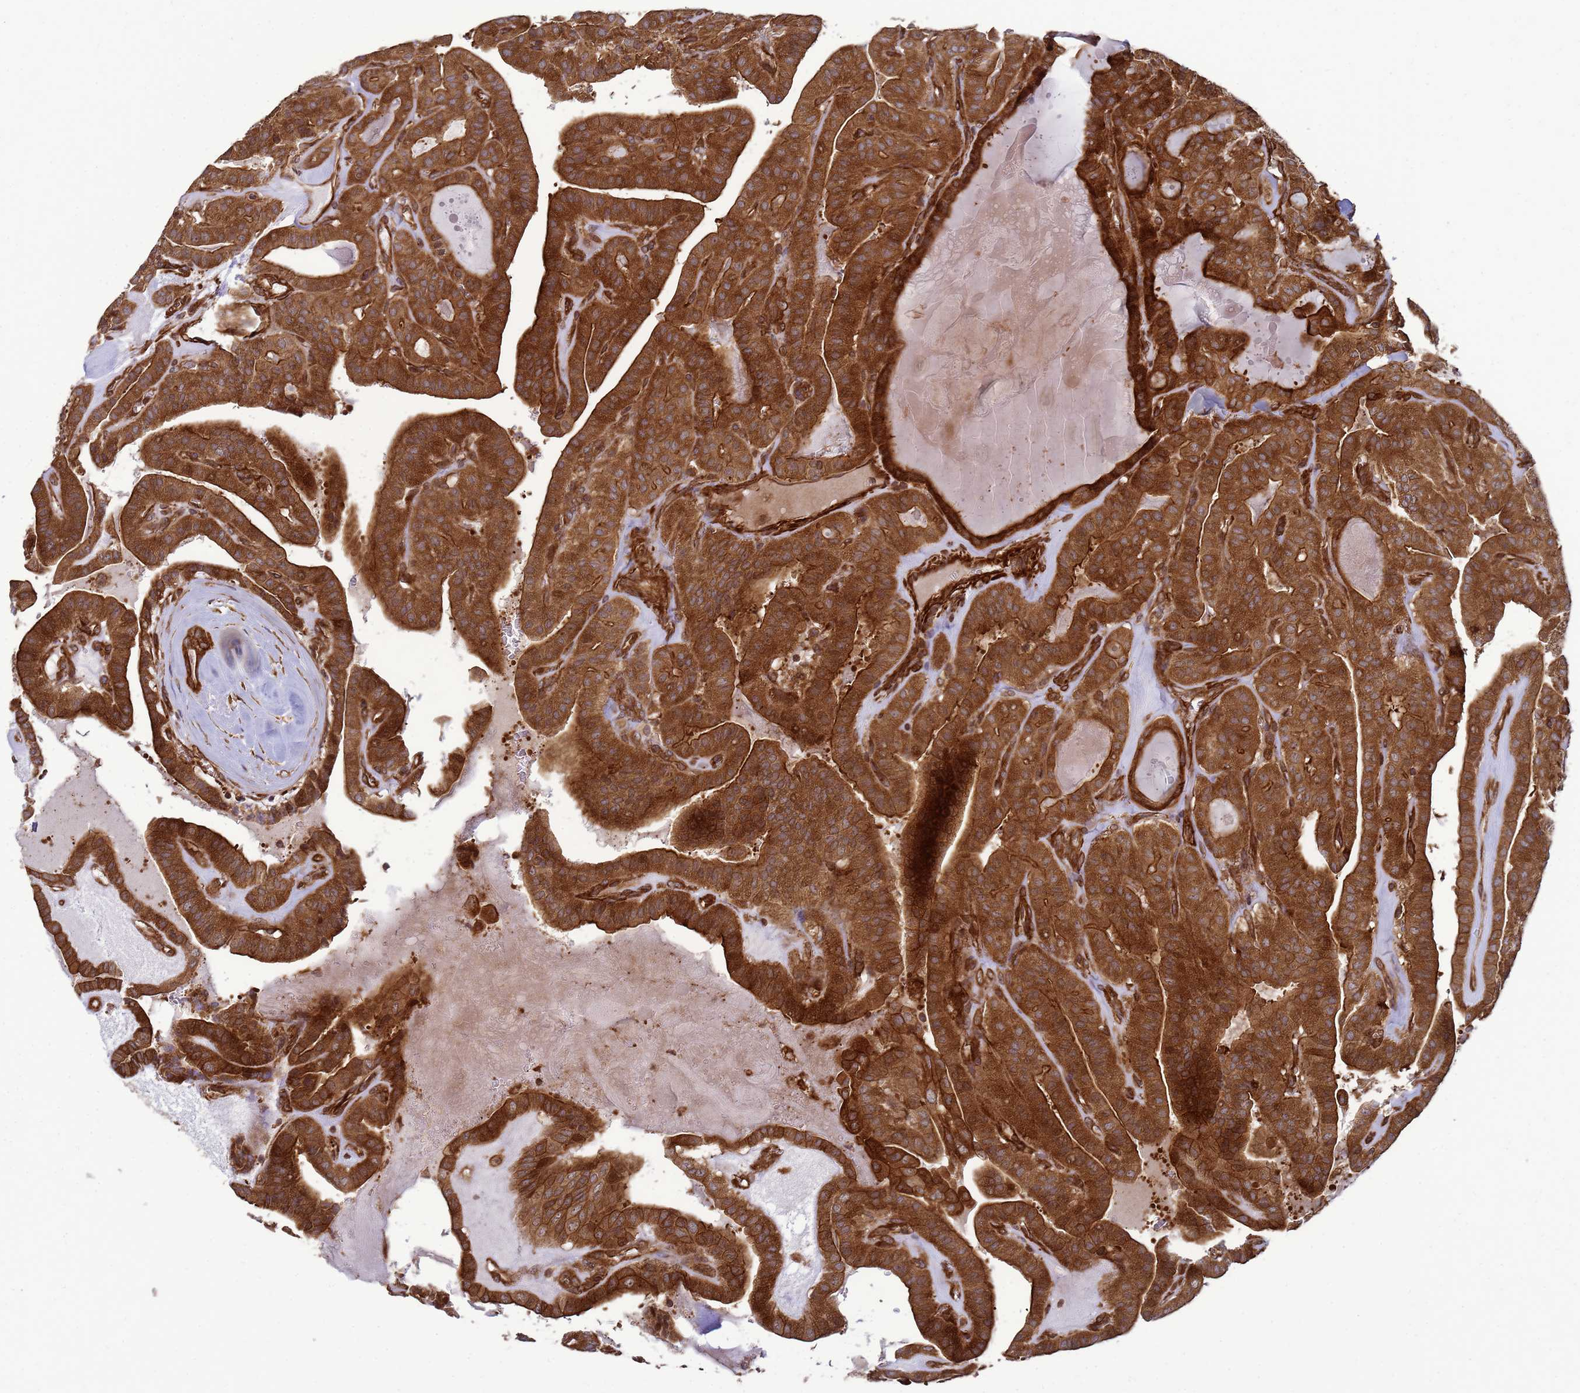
{"staining": {"intensity": "strong", "quantity": ">75%", "location": "cytoplasmic/membranous"}, "tissue": "thyroid cancer", "cell_type": "Tumor cells", "image_type": "cancer", "snomed": [{"axis": "morphology", "description": "Papillary adenocarcinoma, NOS"}, {"axis": "topography", "description": "Thyroid gland"}], "caption": "Brown immunohistochemical staining in thyroid cancer (papillary adenocarcinoma) shows strong cytoplasmic/membranous positivity in about >75% of tumor cells. (IHC, brightfield microscopy, high magnification).", "gene": "CNOT1", "patient": {"sex": "male", "age": 52}}